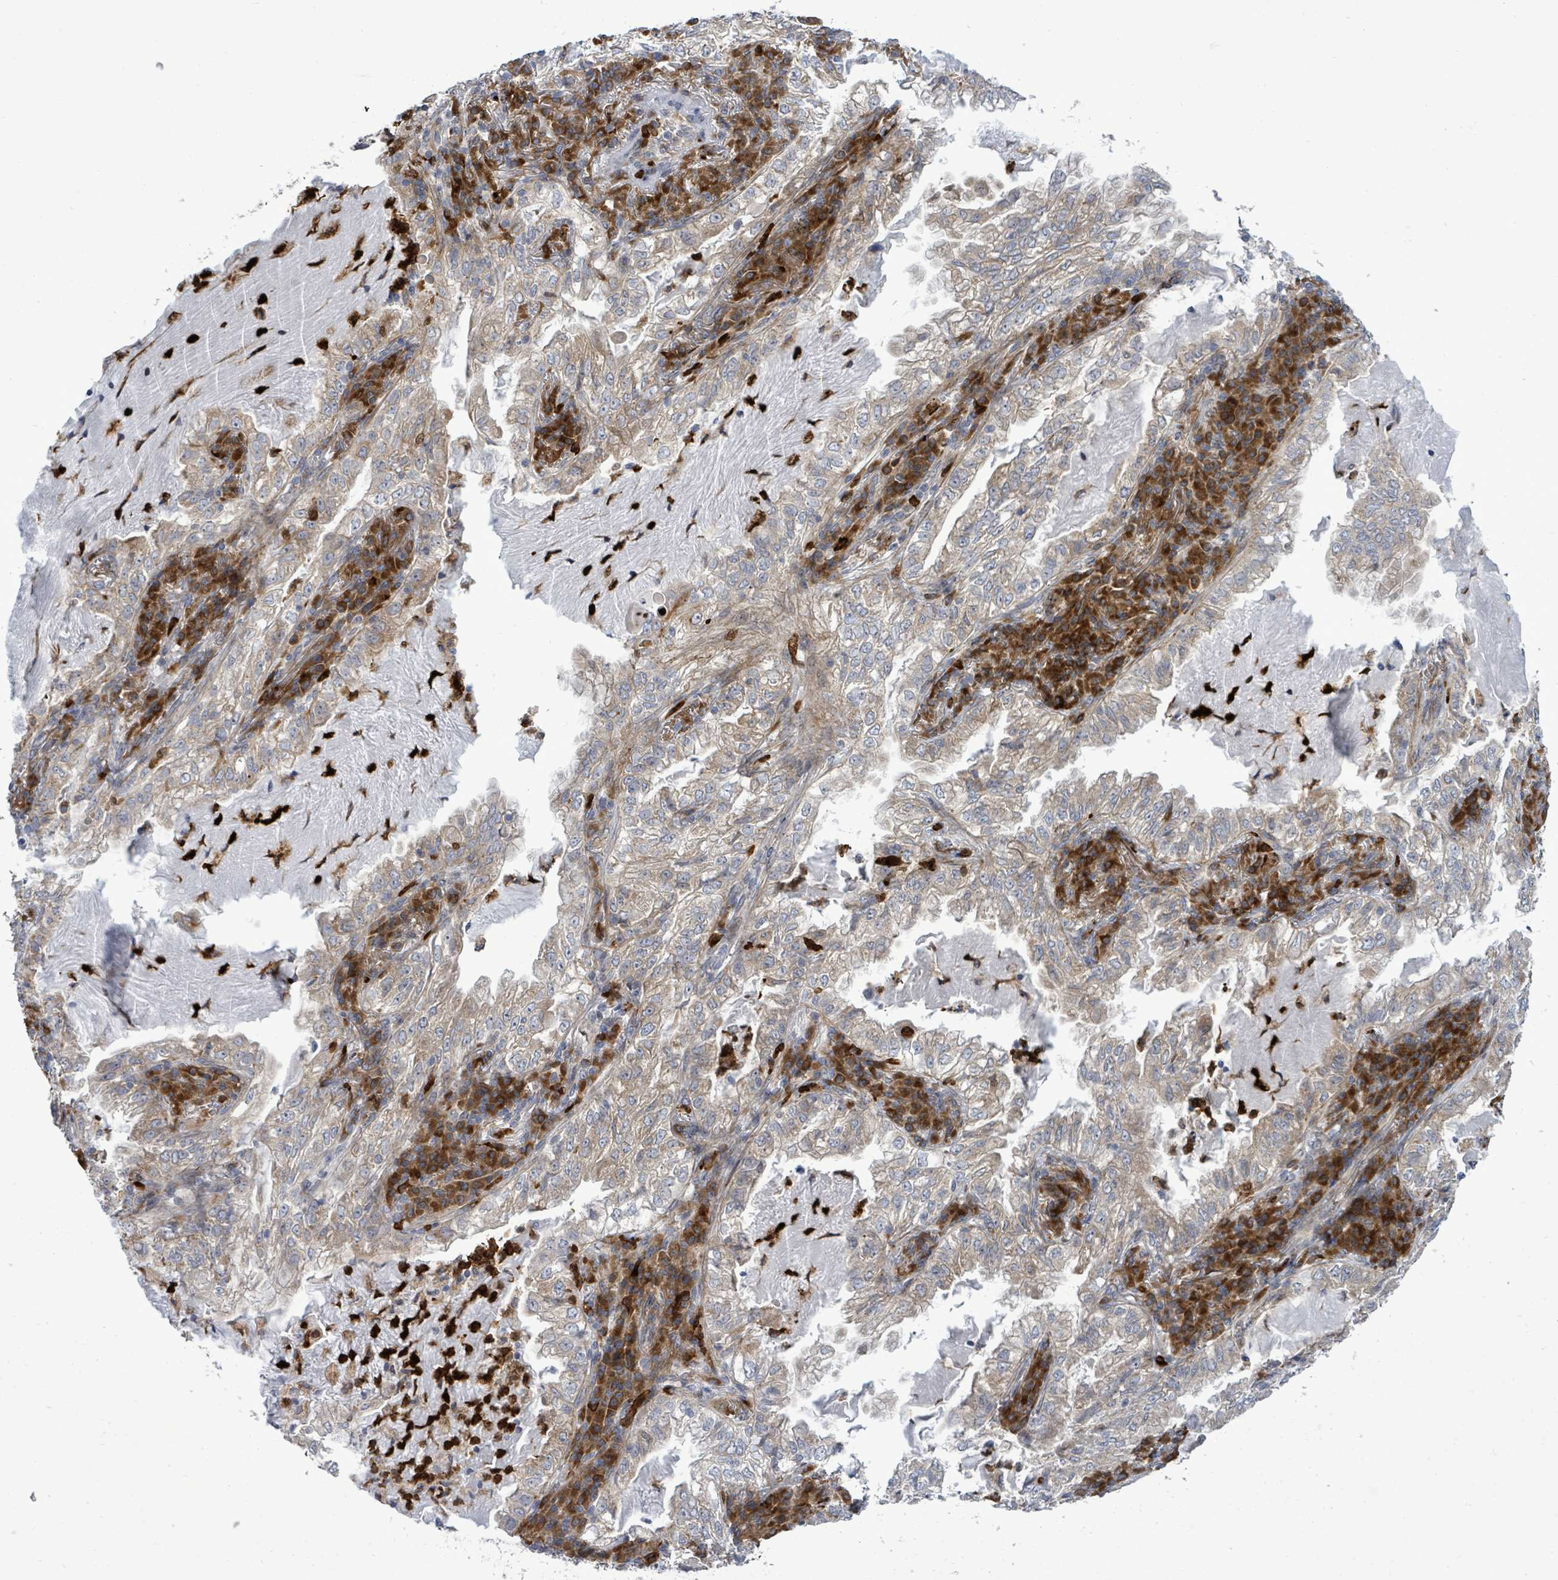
{"staining": {"intensity": "weak", "quantity": ">75%", "location": "cytoplasmic/membranous"}, "tissue": "lung cancer", "cell_type": "Tumor cells", "image_type": "cancer", "snomed": [{"axis": "morphology", "description": "Adenocarcinoma, NOS"}, {"axis": "topography", "description": "Lung"}], "caption": "Weak cytoplasmic/membranous staining is identified in about >75% of tumor cells in lung adenocarcinoma.", "gene": "SAR1A", "patient": {"sex": "female", "age": 73}}